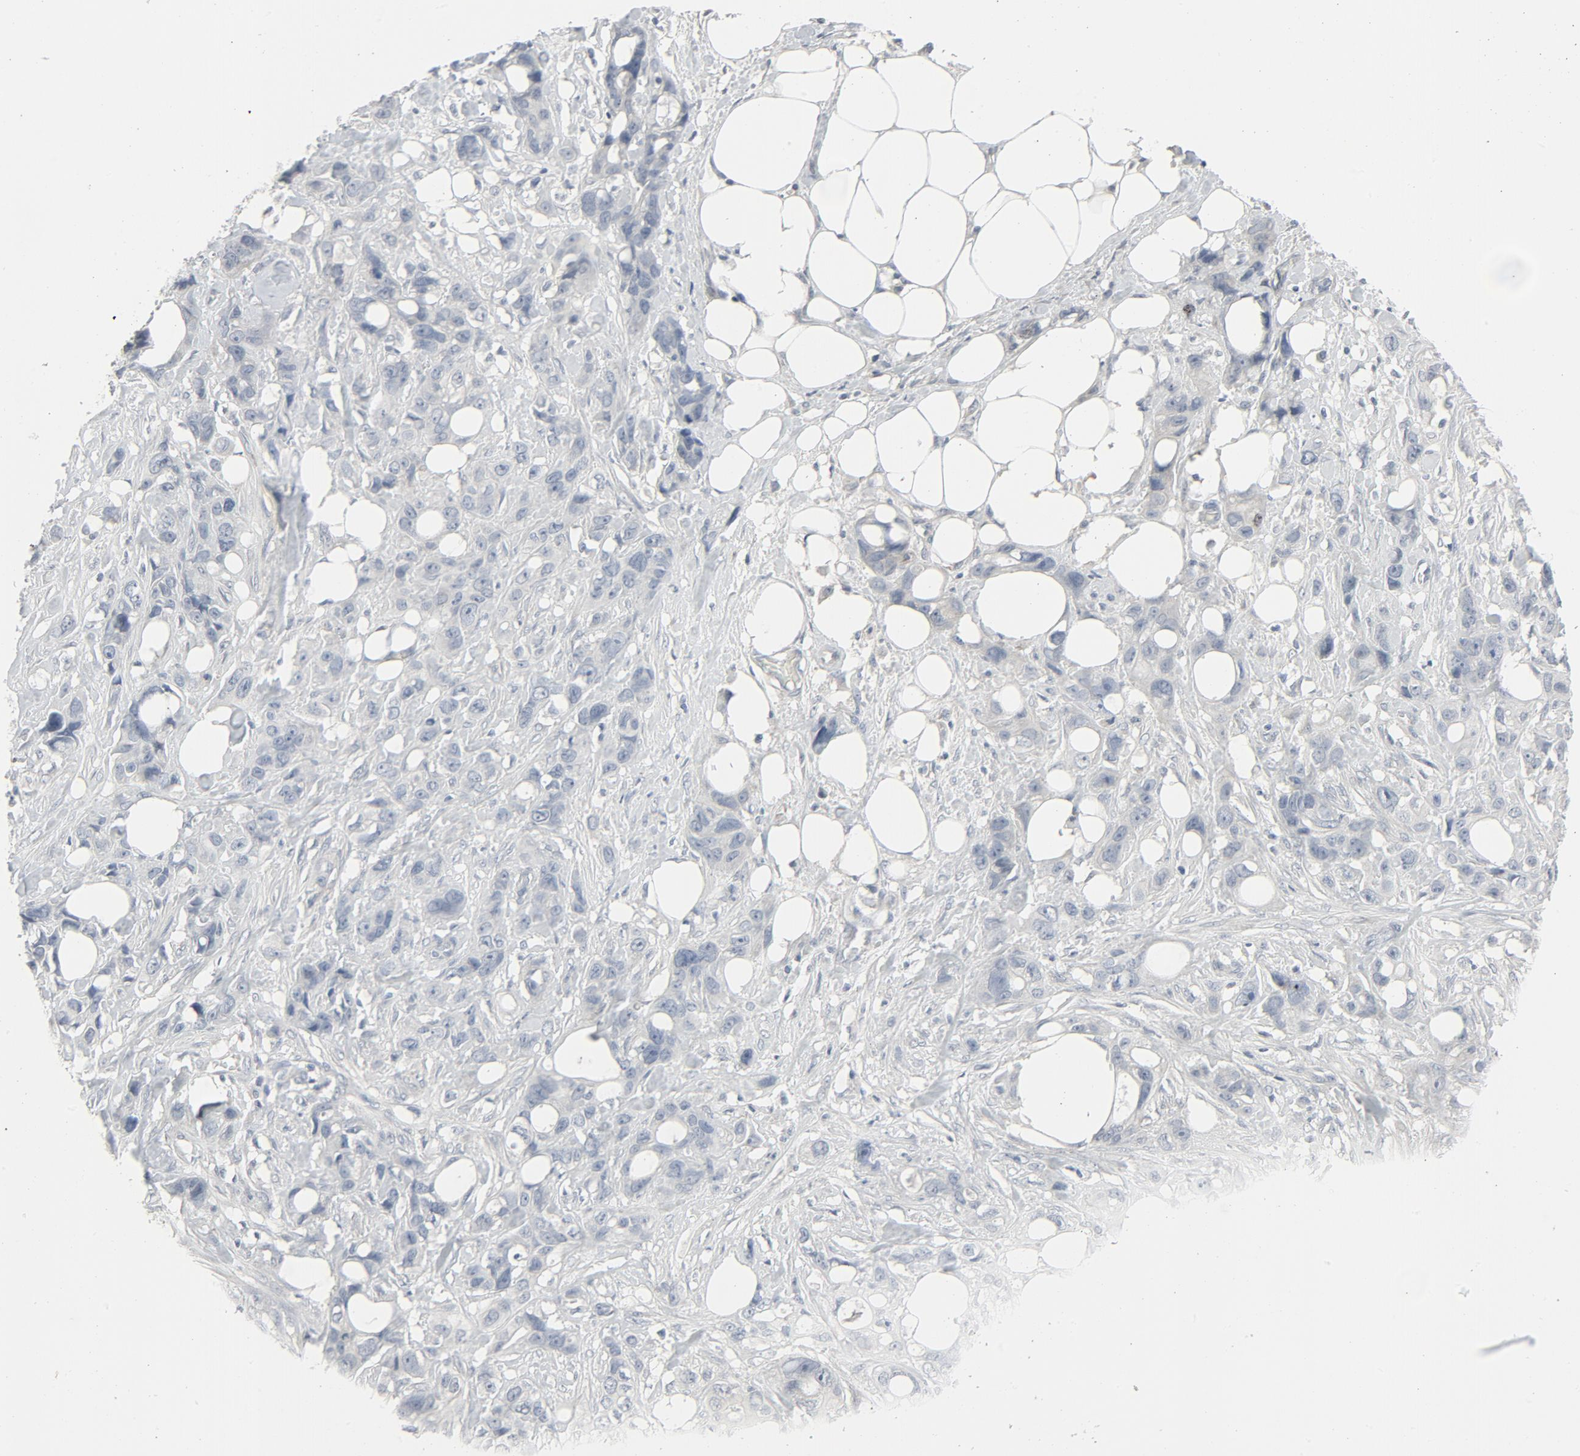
{"staining": {"intensity": "negative", "quantity": "none", "location": "none"}, "tissue": "stomach cancer", "cell_type": "Tumor cells", "image_type": "cancer", "snomed": [{"axis": "morphology", "description": "Adenocarcinoma, NOS"}, {"axis": "topography", "description": "Stomach, upper"}], "caption": "Tumor cells show no significant expression in adenocarcinoma (stomach). (DAB IHC, high magnification).", "gene": "FGFR3", "patient": {"sex": "male", "age": 47}}